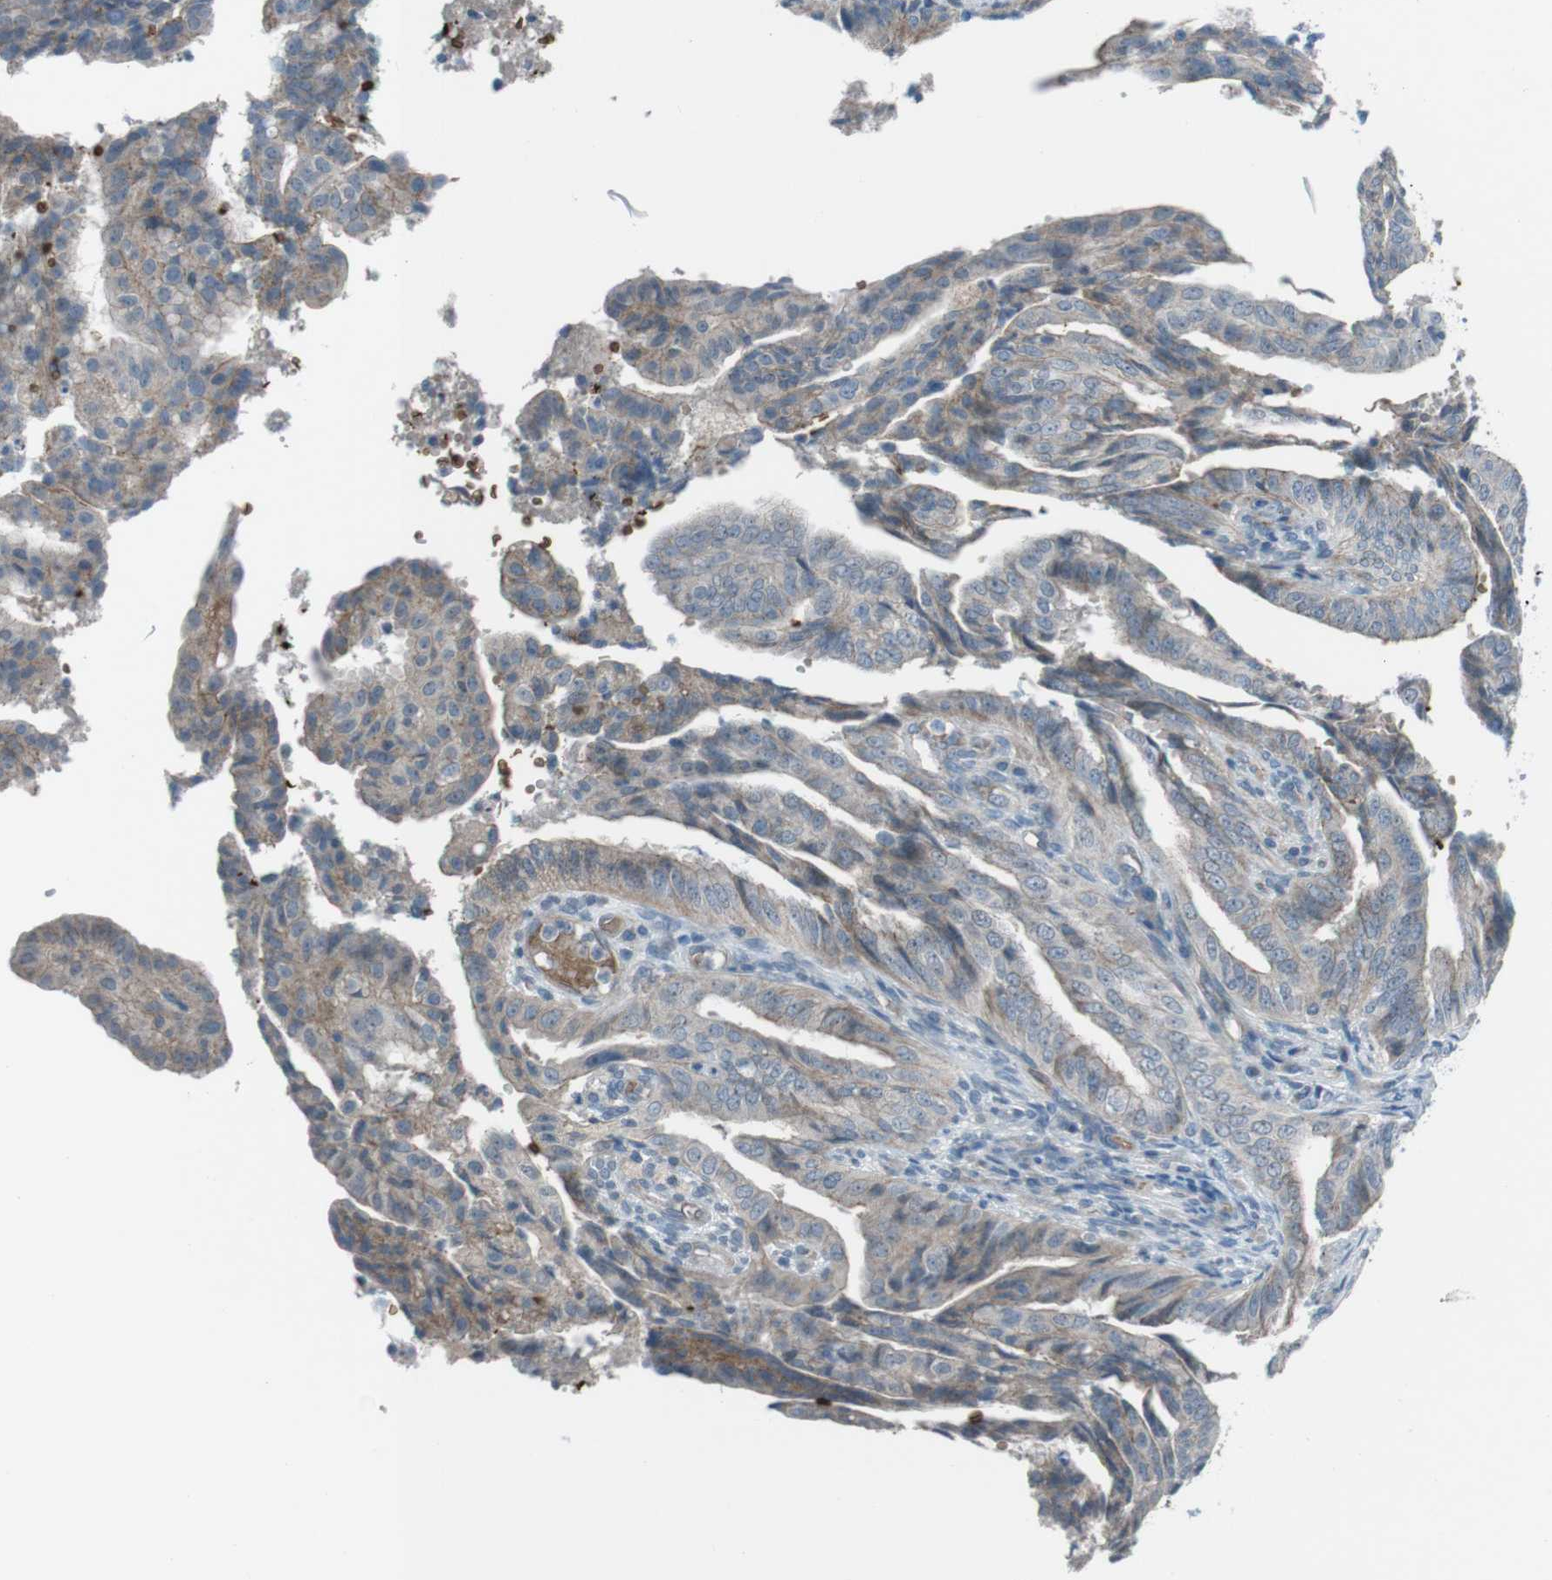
{"staining": {"intensity": "weak", "quantity": "25%-75%", "location": "cytoplasmic/membranous"}, "tissue": "endometrial cancer", "cell_type": "Tumor cells", "image_type": "cancer", "snomed": [{"axis": "morphology", "description": "Adenocarcinoma, NOS"}, {"axis": "topography", "description": "Endometrium"}], "caption": "Endometrial cancer (adenocarcinoma) stained for a protein reveals weak cytoplasmic/membranous positivity in tumor cells. The staining was performed using DAB (3,3'-diaminobenzidine), with brown indicating positive protein expression. Nuclei are stained blue with hematoxylin.", "gene": "SPTA1", "patient": {"sex": "female", "age": 58}}